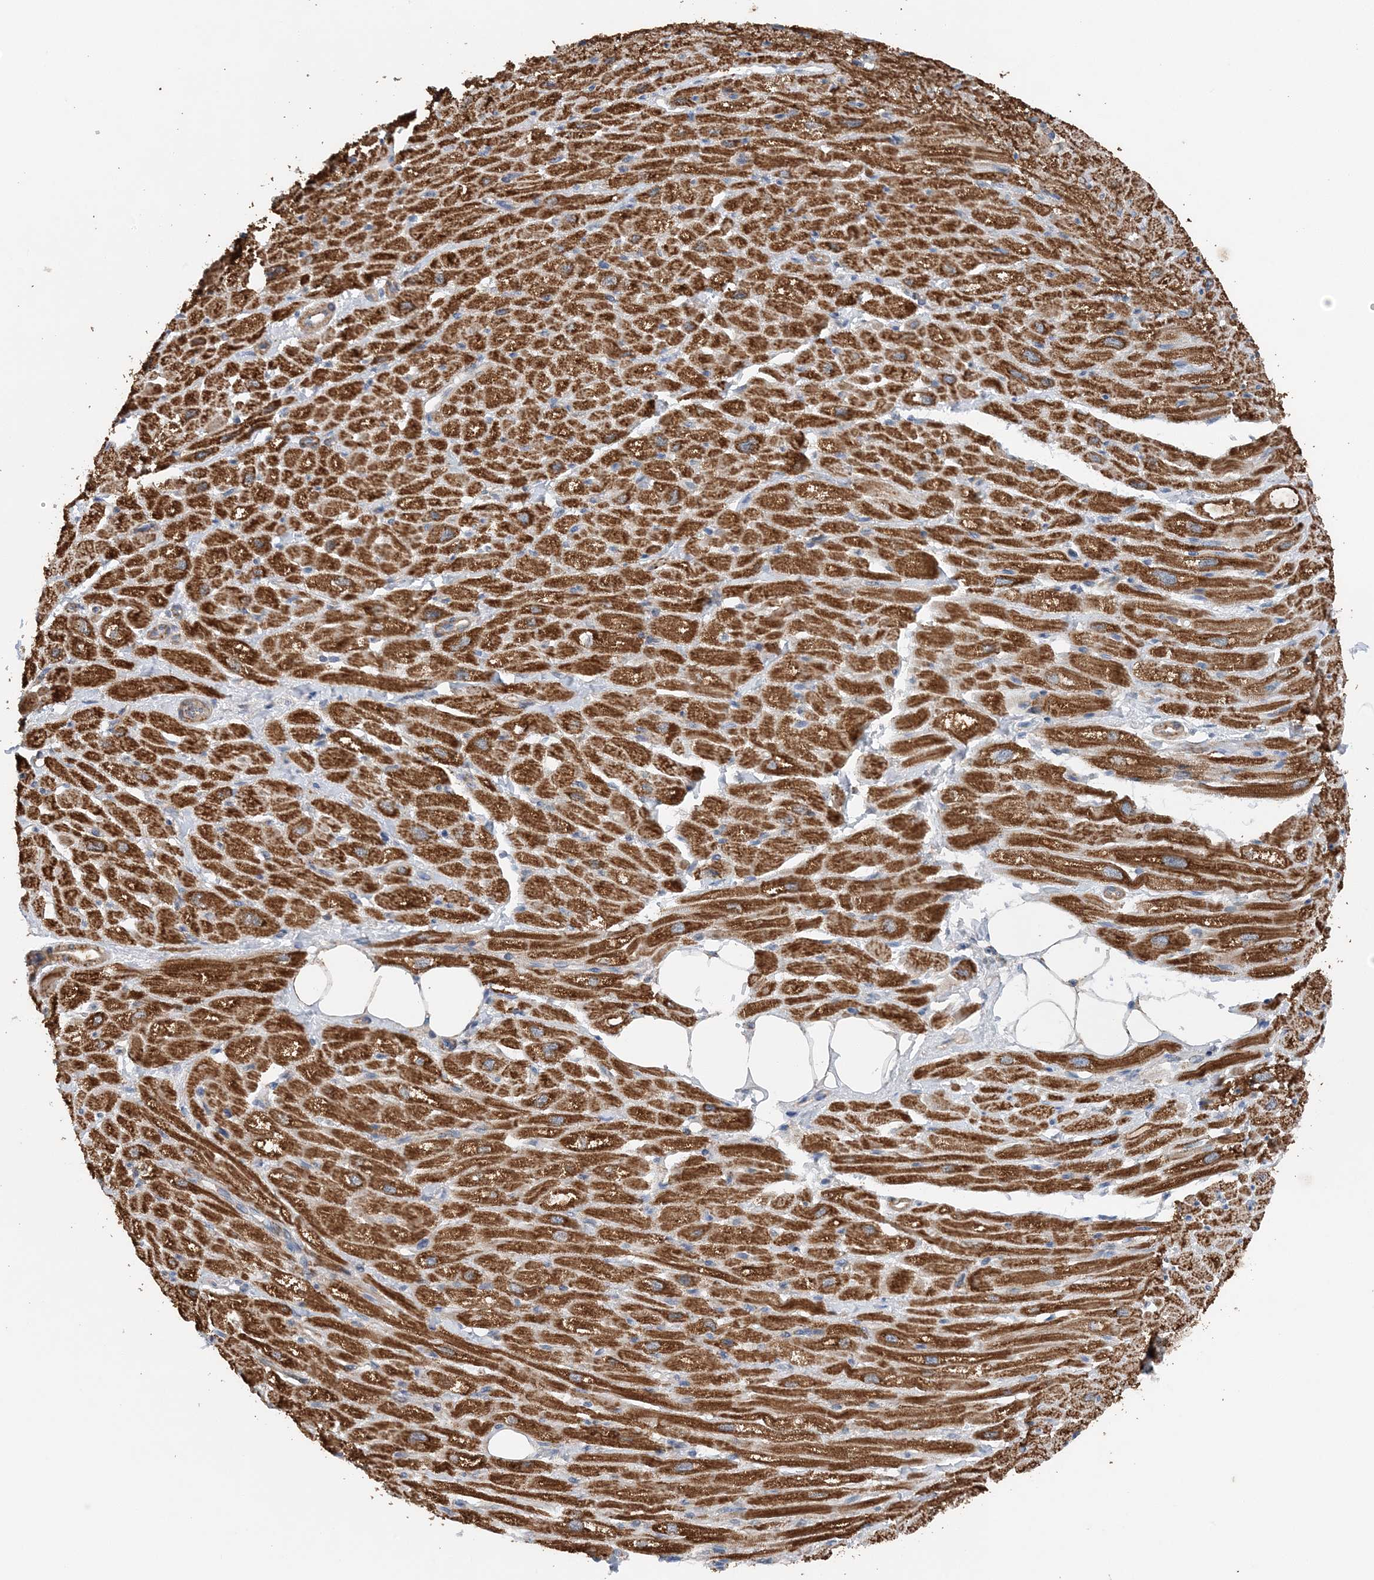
{"staining": {"intensity": "strong", "quantity": ">75%", "location": "cytoplasmic/membranous"}, "tissue": "heart muscle", "cell_type": "Cardiomyocytes", "image_type": "normal", "snomed": [{"axis": "morphology", "description": "Normal tissue, NOS"}, {"axis": "topography", "description": "Heart"}], "caption": "The image displays a brown stain indicating the presence of a protein in the cytoplasmic/membranous of cardiomyocytes in heart muscle. (DAB (3,3'-diaminobenzidine) = brown stain, brightfield microscopy at high magnification).", "gene": "SPRY2", "patient": {"sex": "male", "age": 50}}